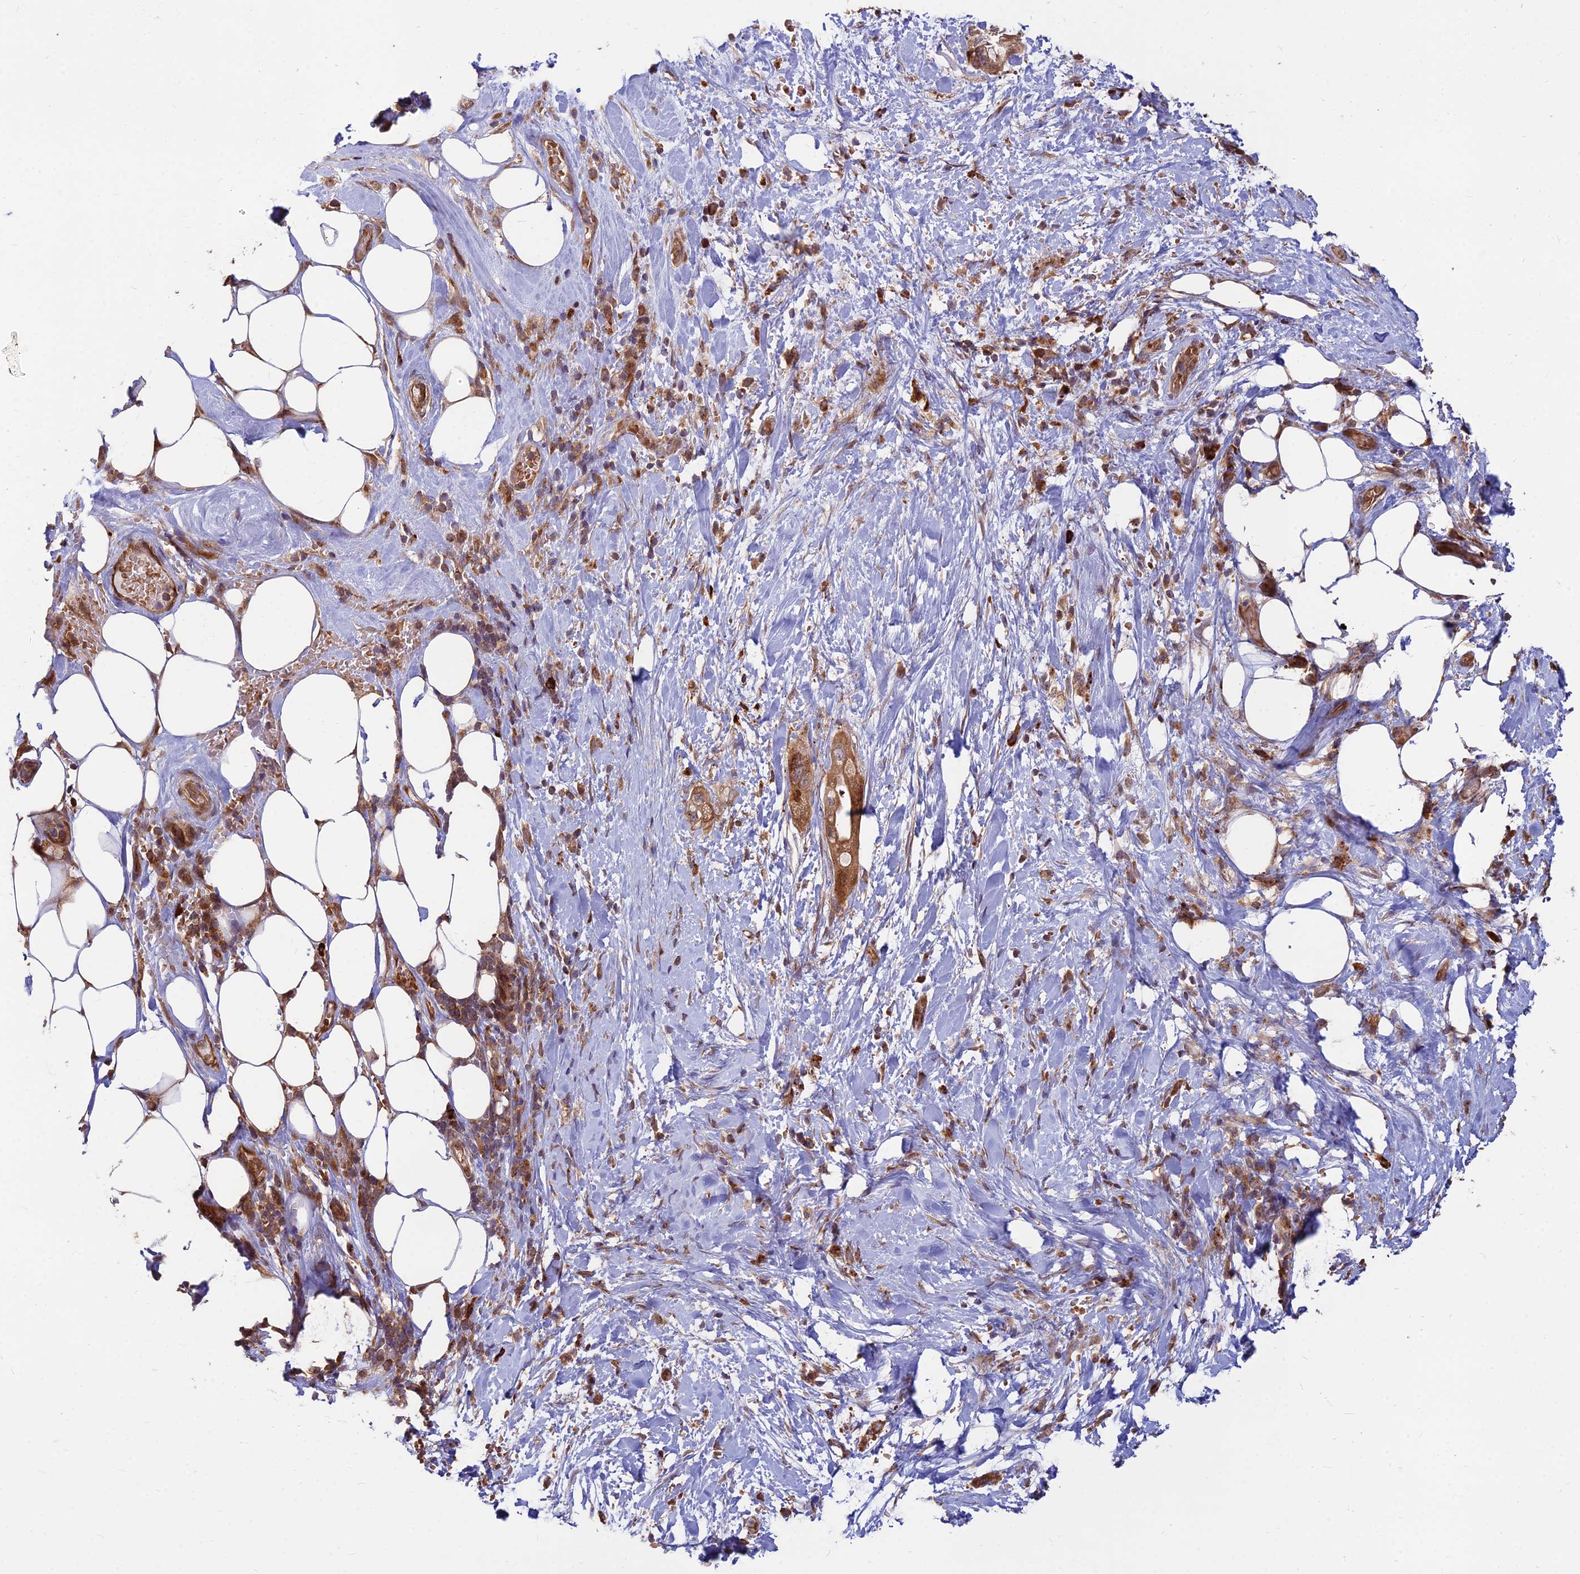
{"staining": {"intensity": "strong", "quantity": ">75%", "location": "cytoplasmic/membranous"}, "tissue": "pancreatic cancer", "cell_type": "Tumor cells", "image_type": "cancer", "snomed": [{"axis": "morphology", "description": "Adenocarcinoma, NOS"}, {"axis": "topography", "description": "Pancreas"}], "caption": "Immunohistochemical staining of human pancreatic cancer (adenocarcinoma) shows high levels of strong cytoplasmic/membranous expression in approximately >75% of tumor cells. The staining is performed using DAB brown chromogen to label protein expression. The nuclei are counter-stained blue using hematoxylin.", "gene": "CCT6B", "patient": {"sex": "male", "age": 44}}